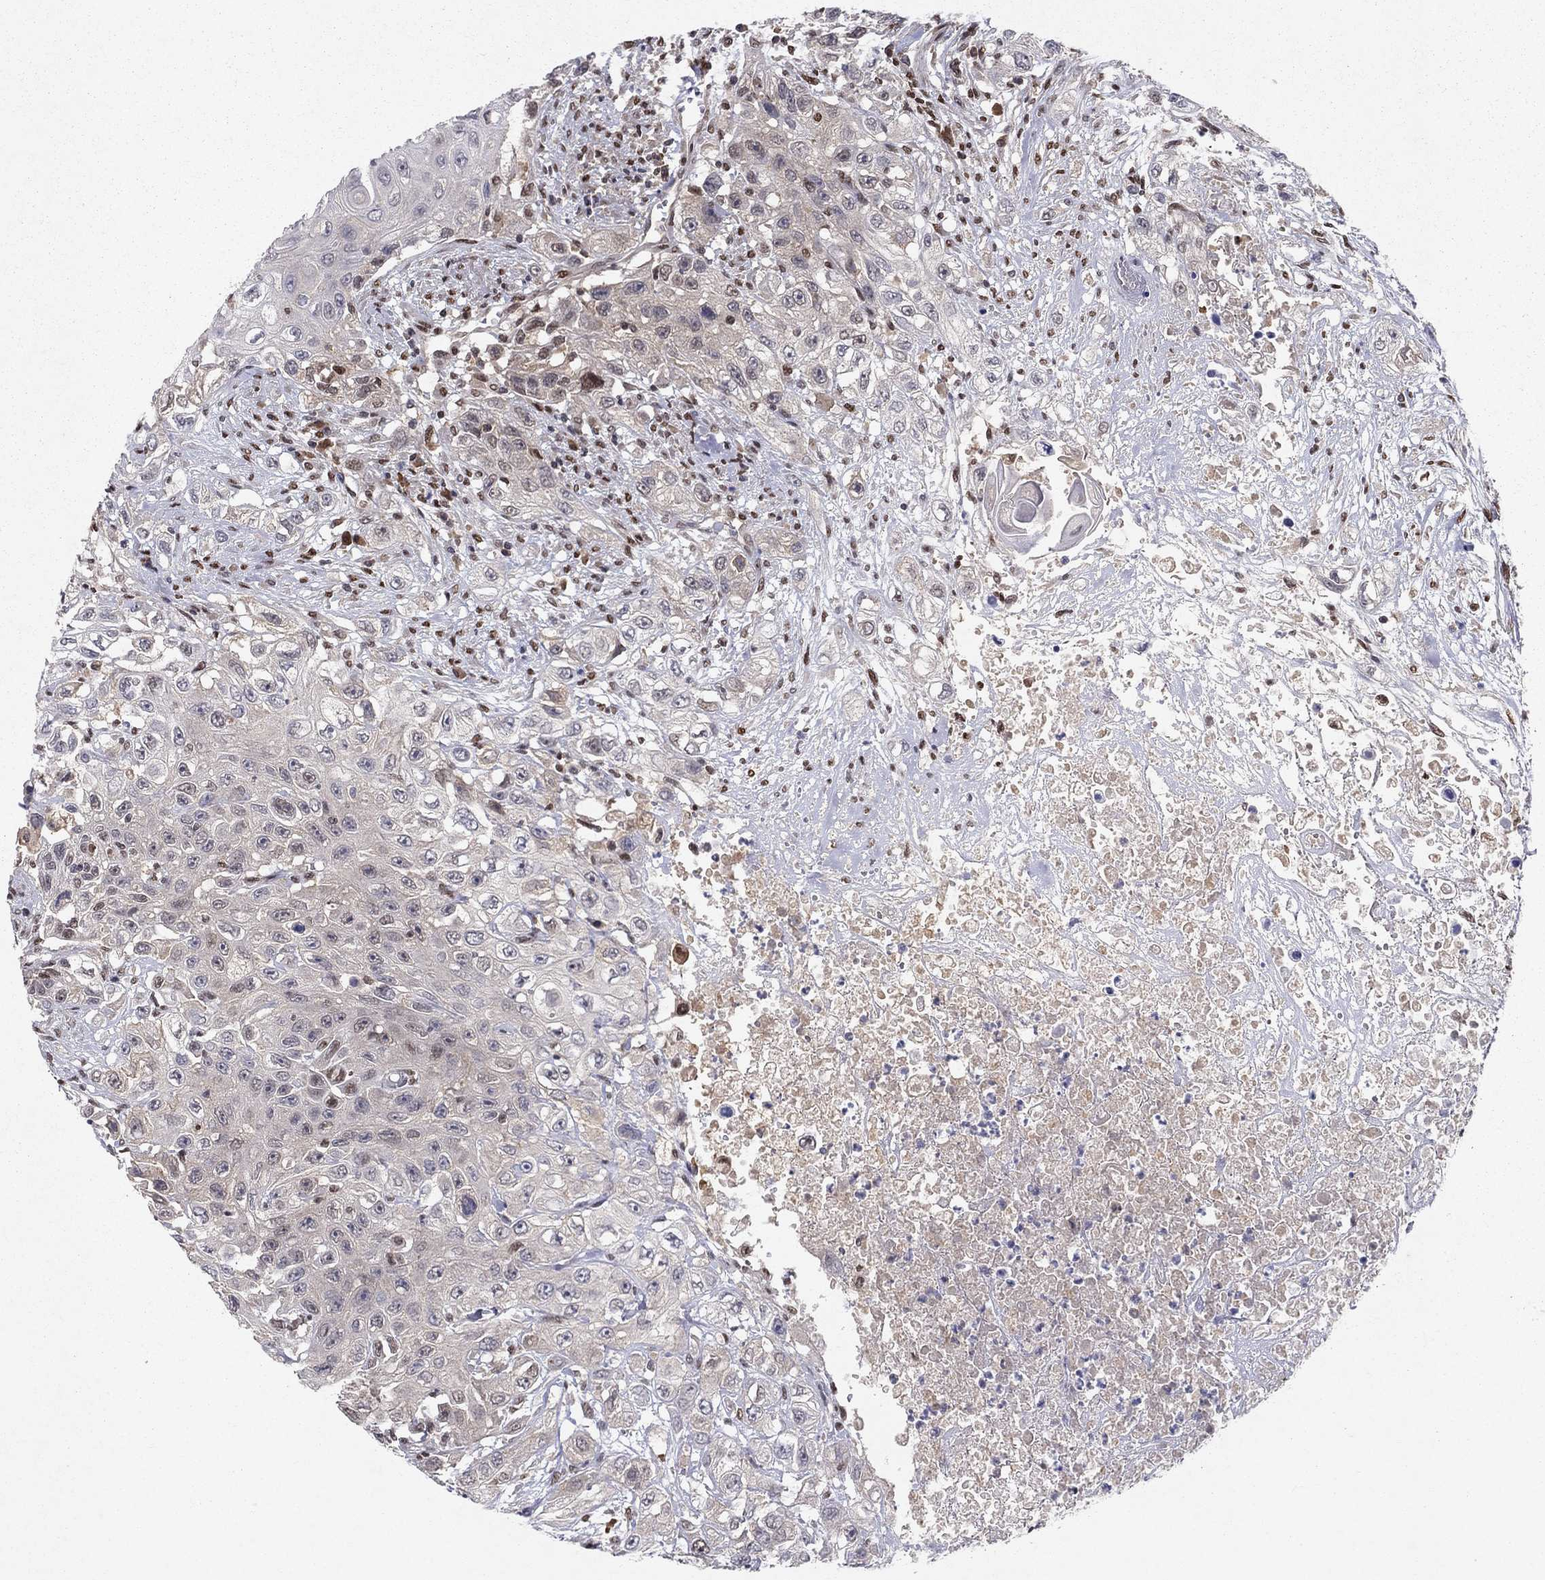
{"staining": {"intensity": "negative", "quantity": "none", "location": "none"}, "tissue": "urothelial cancer", "cell_type": "Tumor cells", "image_type": "cancer", "snomed": [{"axis": "morphology", "description": "Urothelial carcinoma, High grade"}, {"axis": "topography", "description": "Urinary bladder"}], "caption": "Photomicrograph shows no protein positivity in tumor cells of high-grade urothelial carcinoma tissue.", "gene": "CRTC1", "patient": {"sex": "female", "age": 56}}